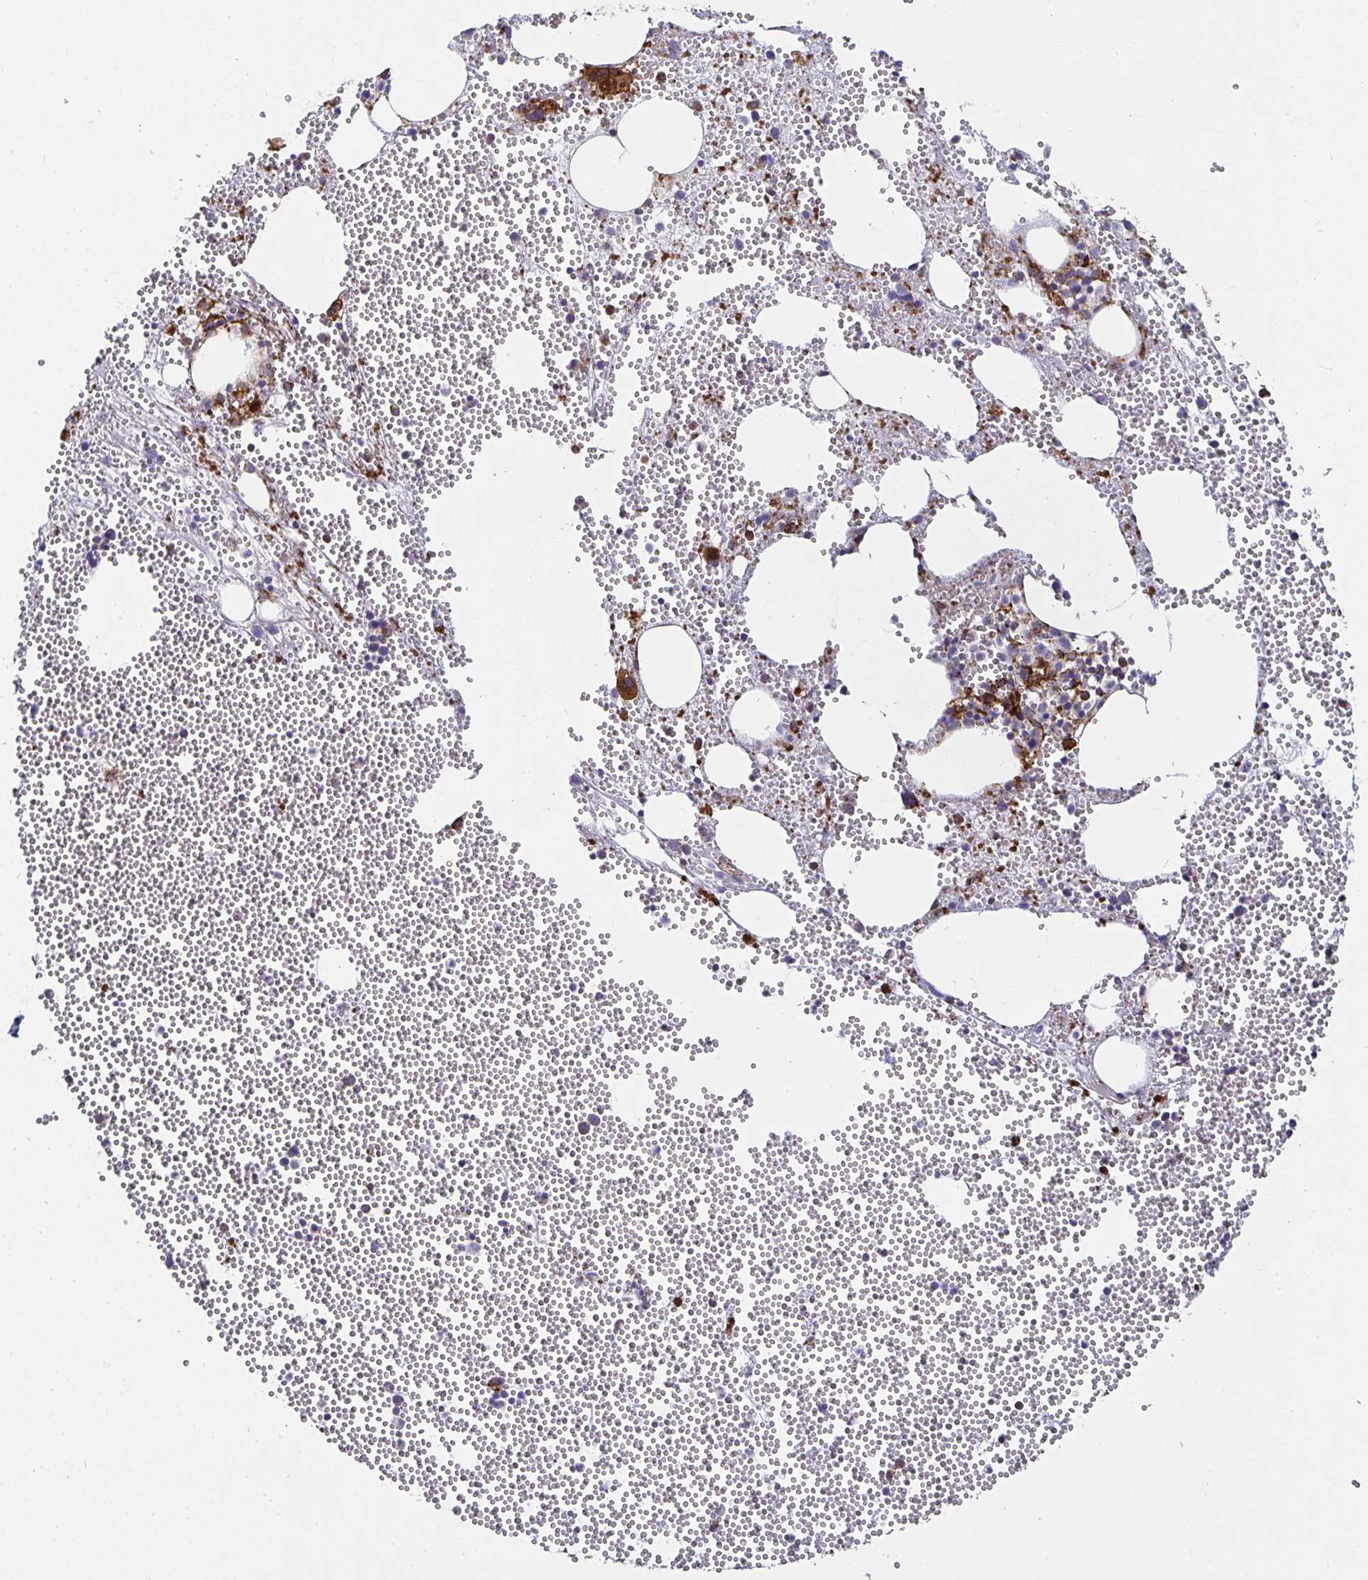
{"staining": {"intensity": "strong", "quantity": "25%-75%", "location": "cytoplasmic/membranous"}, "tissue": "bone marrow", "cell_type": "Hematopoietic cells", "image_type": "normal", "snomed": [{"axis": "morphology", "description": "Normal tissue, NOS"}, {"axis": "topography", "description": "Bone marrow"}], "caption": "Hematopoietic cells reveal strong cytoplasmic/membranous expression in approximately 25%-75% of cells in benign bone marrow.", "gene": "SMYD3", "patient": {"sex": "female", "age": 80}}